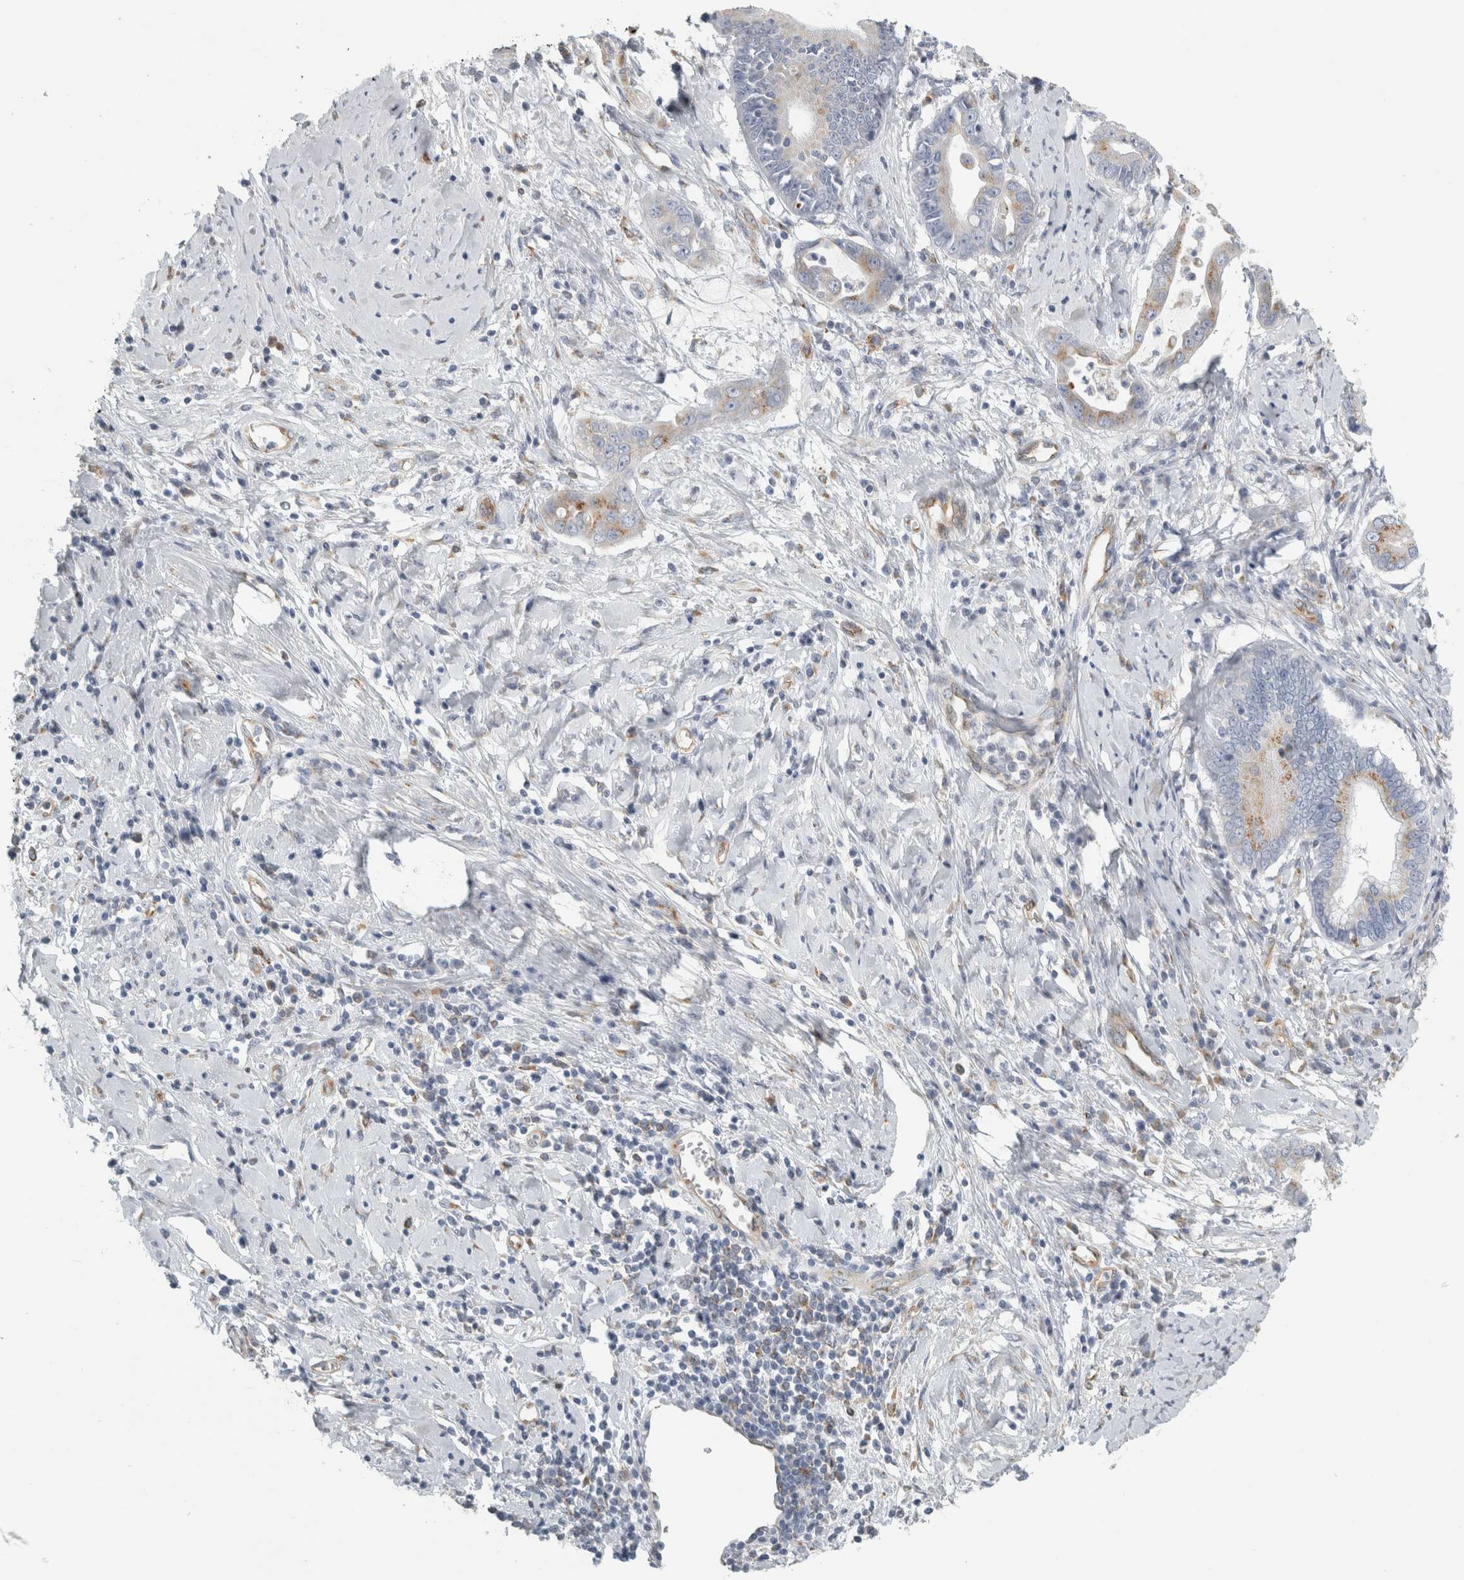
{"staining": {"intensity": "weak", "quantity": "<25%", "location": "cytoplasmic/membranous"}, "tissue": "cervical cancer", "cell_type": "Tumor cells", "image_type": "cancer", "snomed": [{"axis": "morphology", "description": "Adenocarcinoma, NOS"}, {"axis": "topography", "description": "Cervix"}], "caption": "Histopathology image shows no protein expression in tumor cells of cervical cancer (adenocarcinoma) tissue.", "gene": "PEX6", "patient": {"sex": "female", "age": 44}}